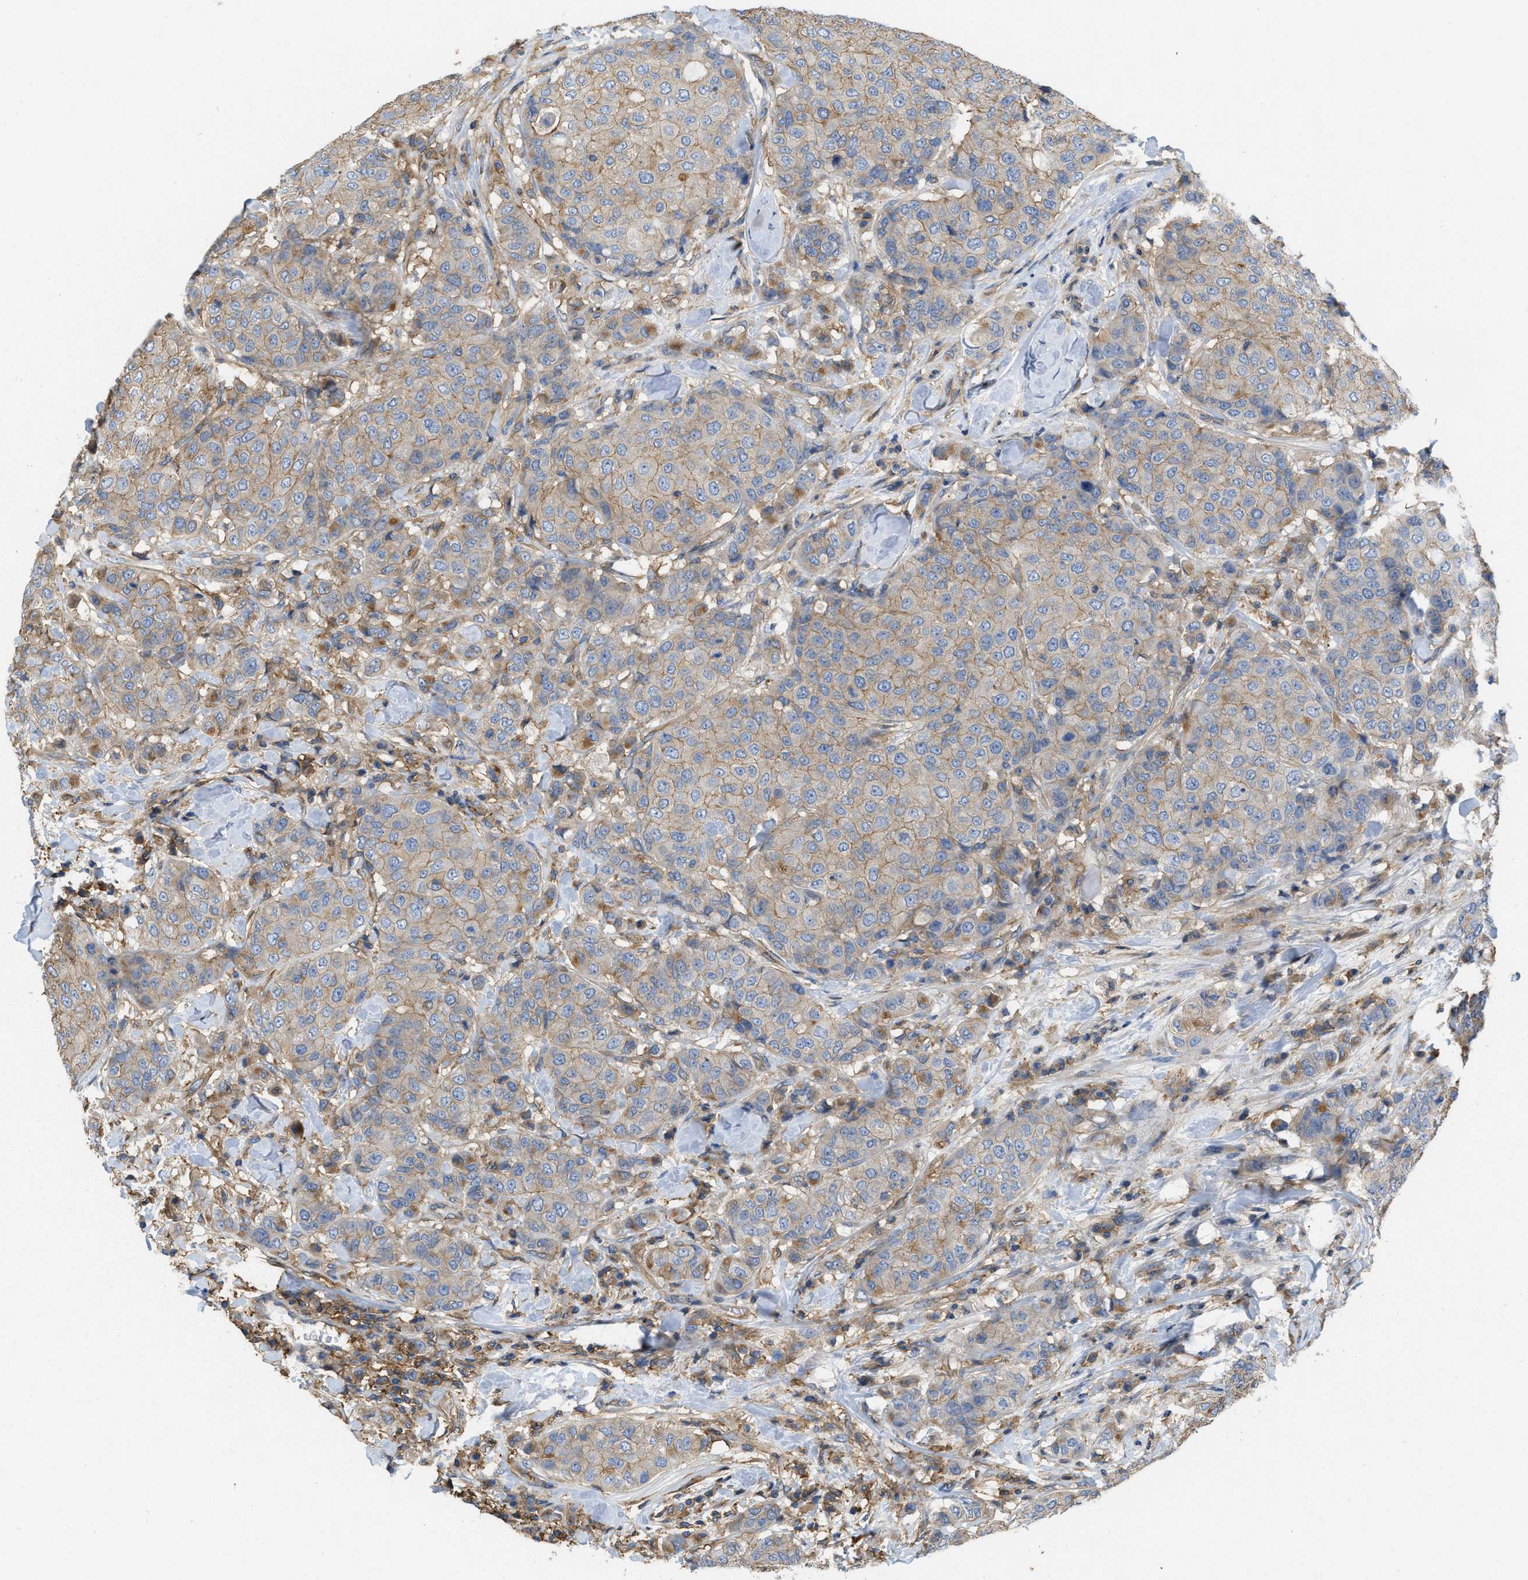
{"staining": {"intensity": "weak", "quantity": ">75%", "location": "cytoplasmic/membranous"}, "tissue": "breast cancer", "cell_type": "Tumor cells", "image_type": "cancer", "snomed": [{"axis": "morphology", "description": "Duct carcinoma"}, {"axis": "topography", "description": "Breast"}], "caption": "A brown stain shows weak cytoplasmic/membranous expression of a protein in human breast cancer tumor cells.", "gene": "GNB4", "patient": {"sex": "female", "age": 27}}